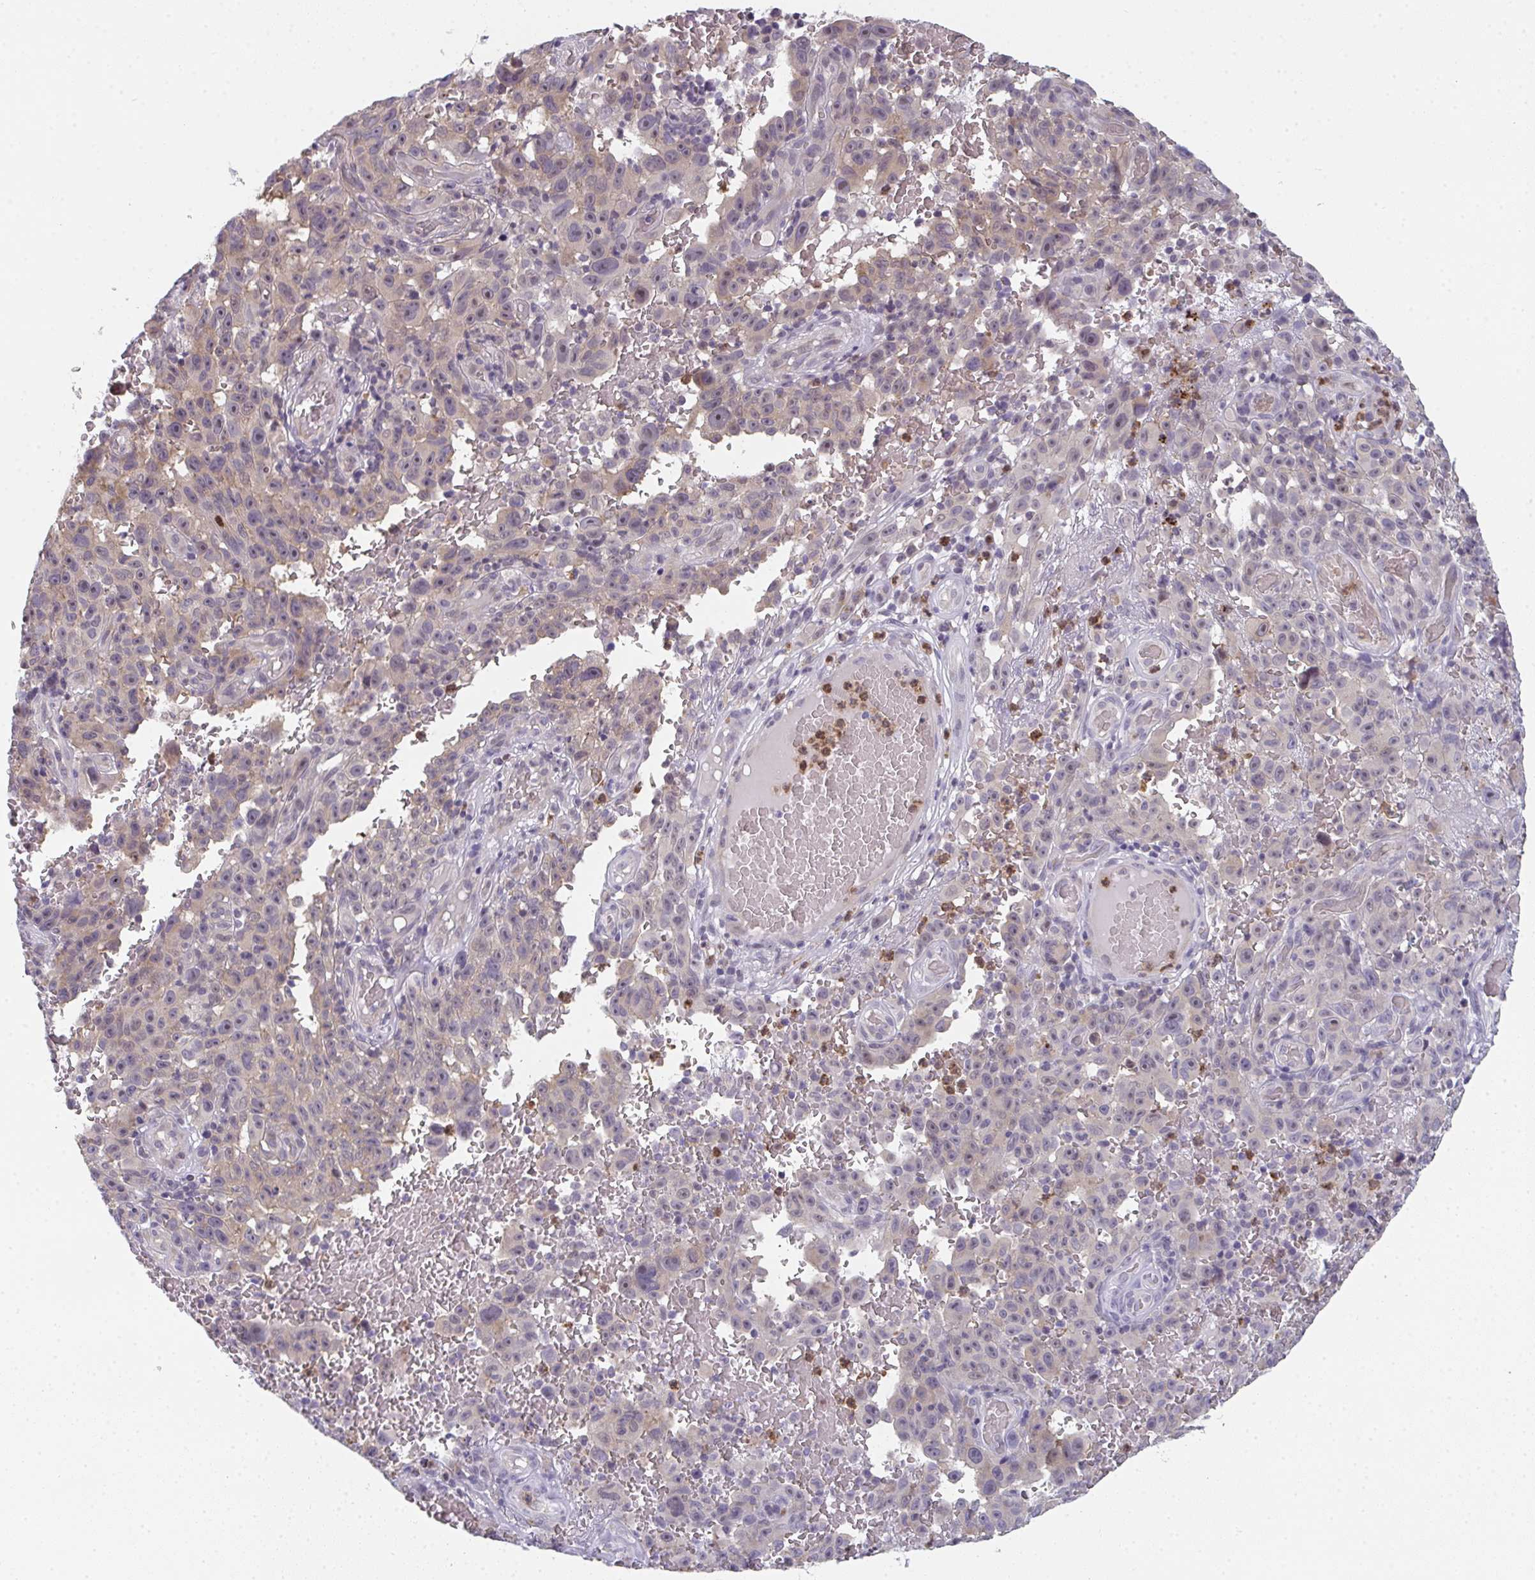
{"staining": {"intensity": "weak", "quantity": "25%-75%", "location": "nuclear"}, "tissue": "melanoma", "cell_type": "Tumor cells", "image_type": "cancer", "snomed": [{"axis": "morphology", "description": "Malignant melanoma, NOS"}, {"axis": "topography", "description": "Skin"}], "caption": "Protein staining shows weak nuclear staining in about 25%-75% of tumor cells in malignant melanoma.", "gene": "RIOK1", "patient": {"sex": "female", "age": 82}}